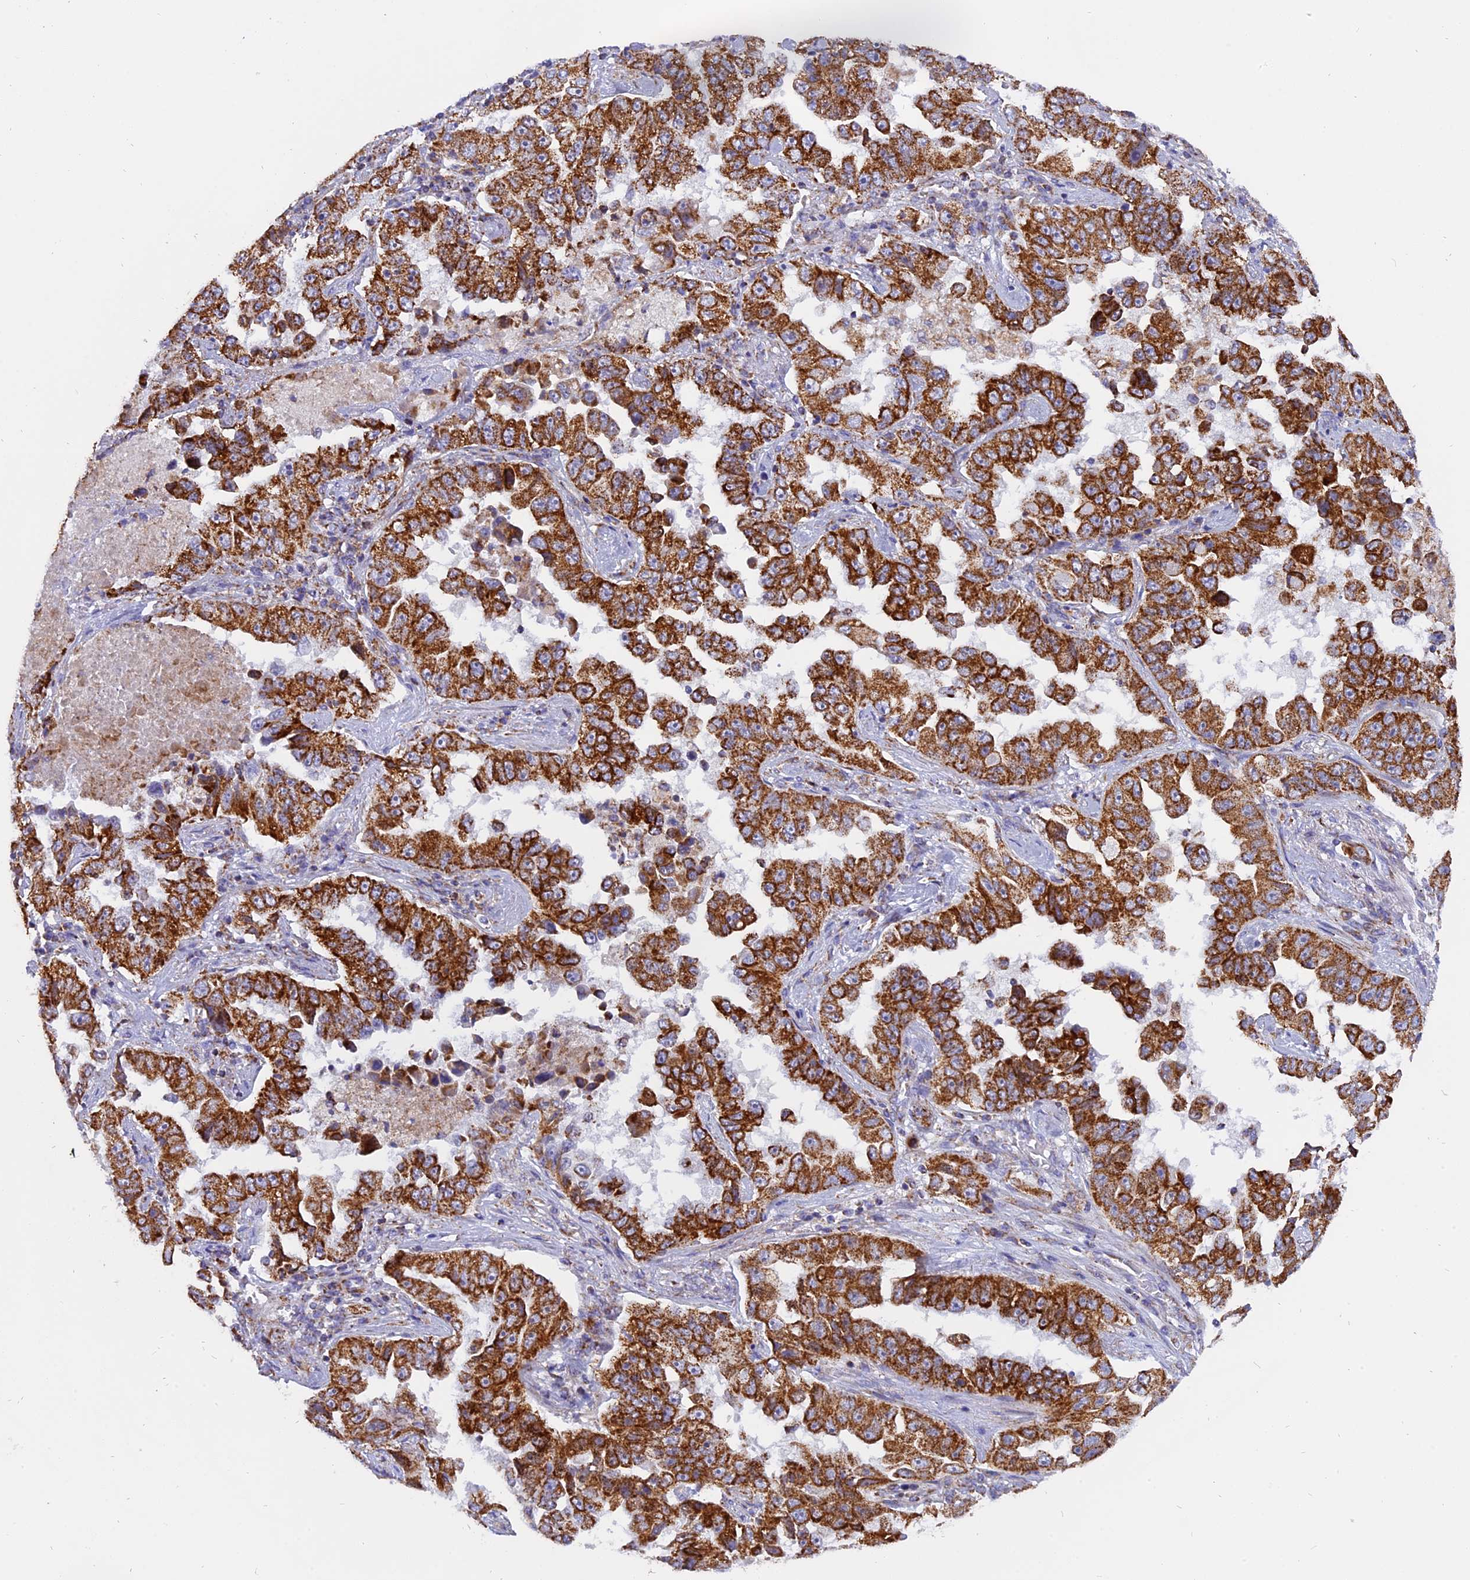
{"staining": {"intensity": "strong", "quantity": ">75%", "location": "cytoplasmic/membranous"}, "tissue": "lung cancer", "cell_type": "Tumor cells", "image_type": "cancer", "snomed": [{"axis": "morphology", "description": "Adenocarcinoma, NOS"}, {"axis": "topography", "description": "Lung"}], "caption": "Strong cytoplasmic/membranous staining for a protein is present in approximately >75% of tumor cells of lung cancer (adenocarcinoma) using immunohistochemistry.", "gene": "MRPS34", "patient": {"sex": "female", "age": 51}}